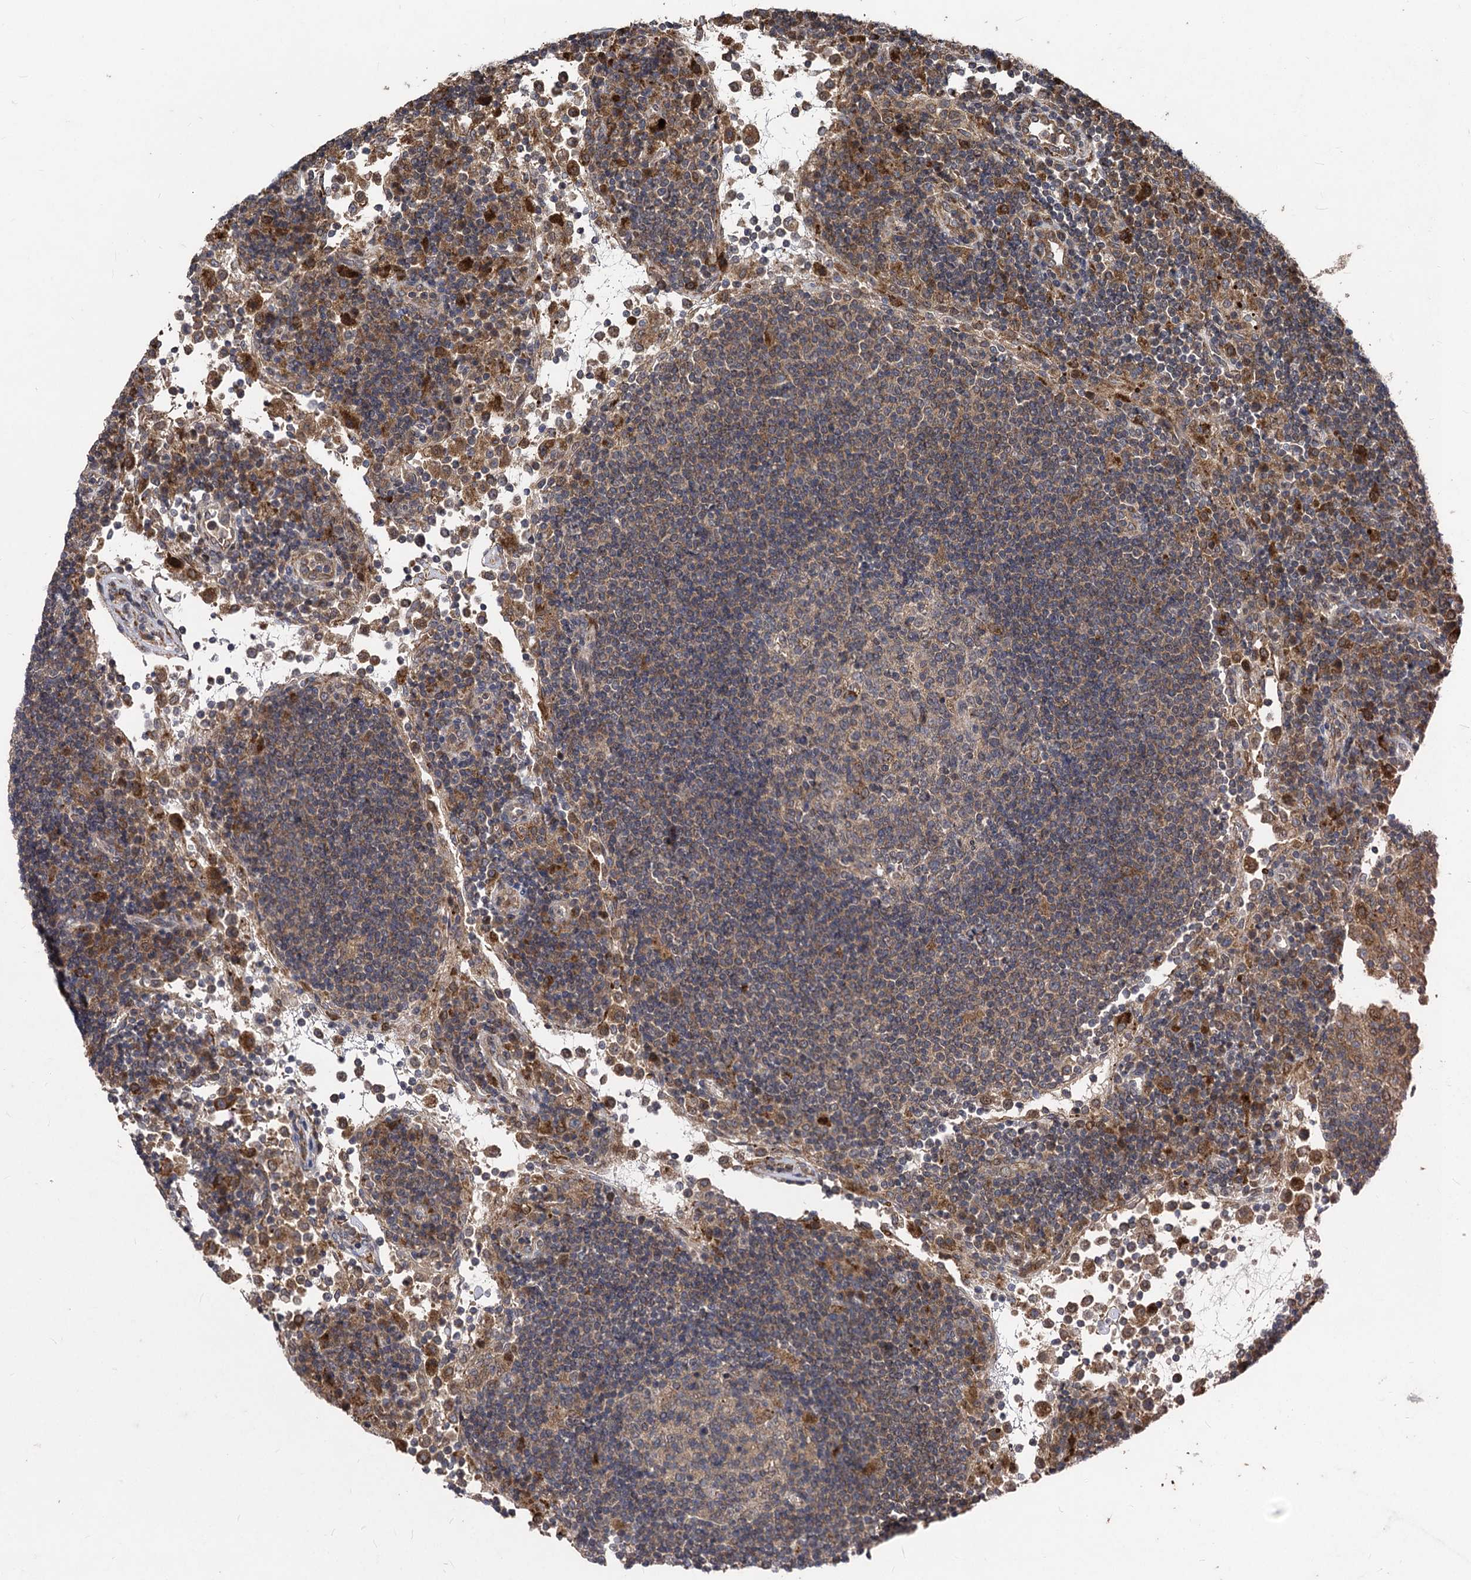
{"staining": {"intensity": "moderate", "quantity": "<25%", "location": "cytoplasmic/membranous"}, "tissue": "lymph node", "cell_type": "Germinal center cells", "image_type": "normal", "snomed": [{"axis": "morphology", "description": "Normal tissue, NOS"}, {"axis": "topography", "description": "Lymph node"}], "caption": "Brown immunohistochemical staining in normal lymph node shows moderate cytoplasmic/membranous expression in about <25% of germinal center cells.", "gene": "BCL2L2", "patient": {"sex": "female", "age": 53}}